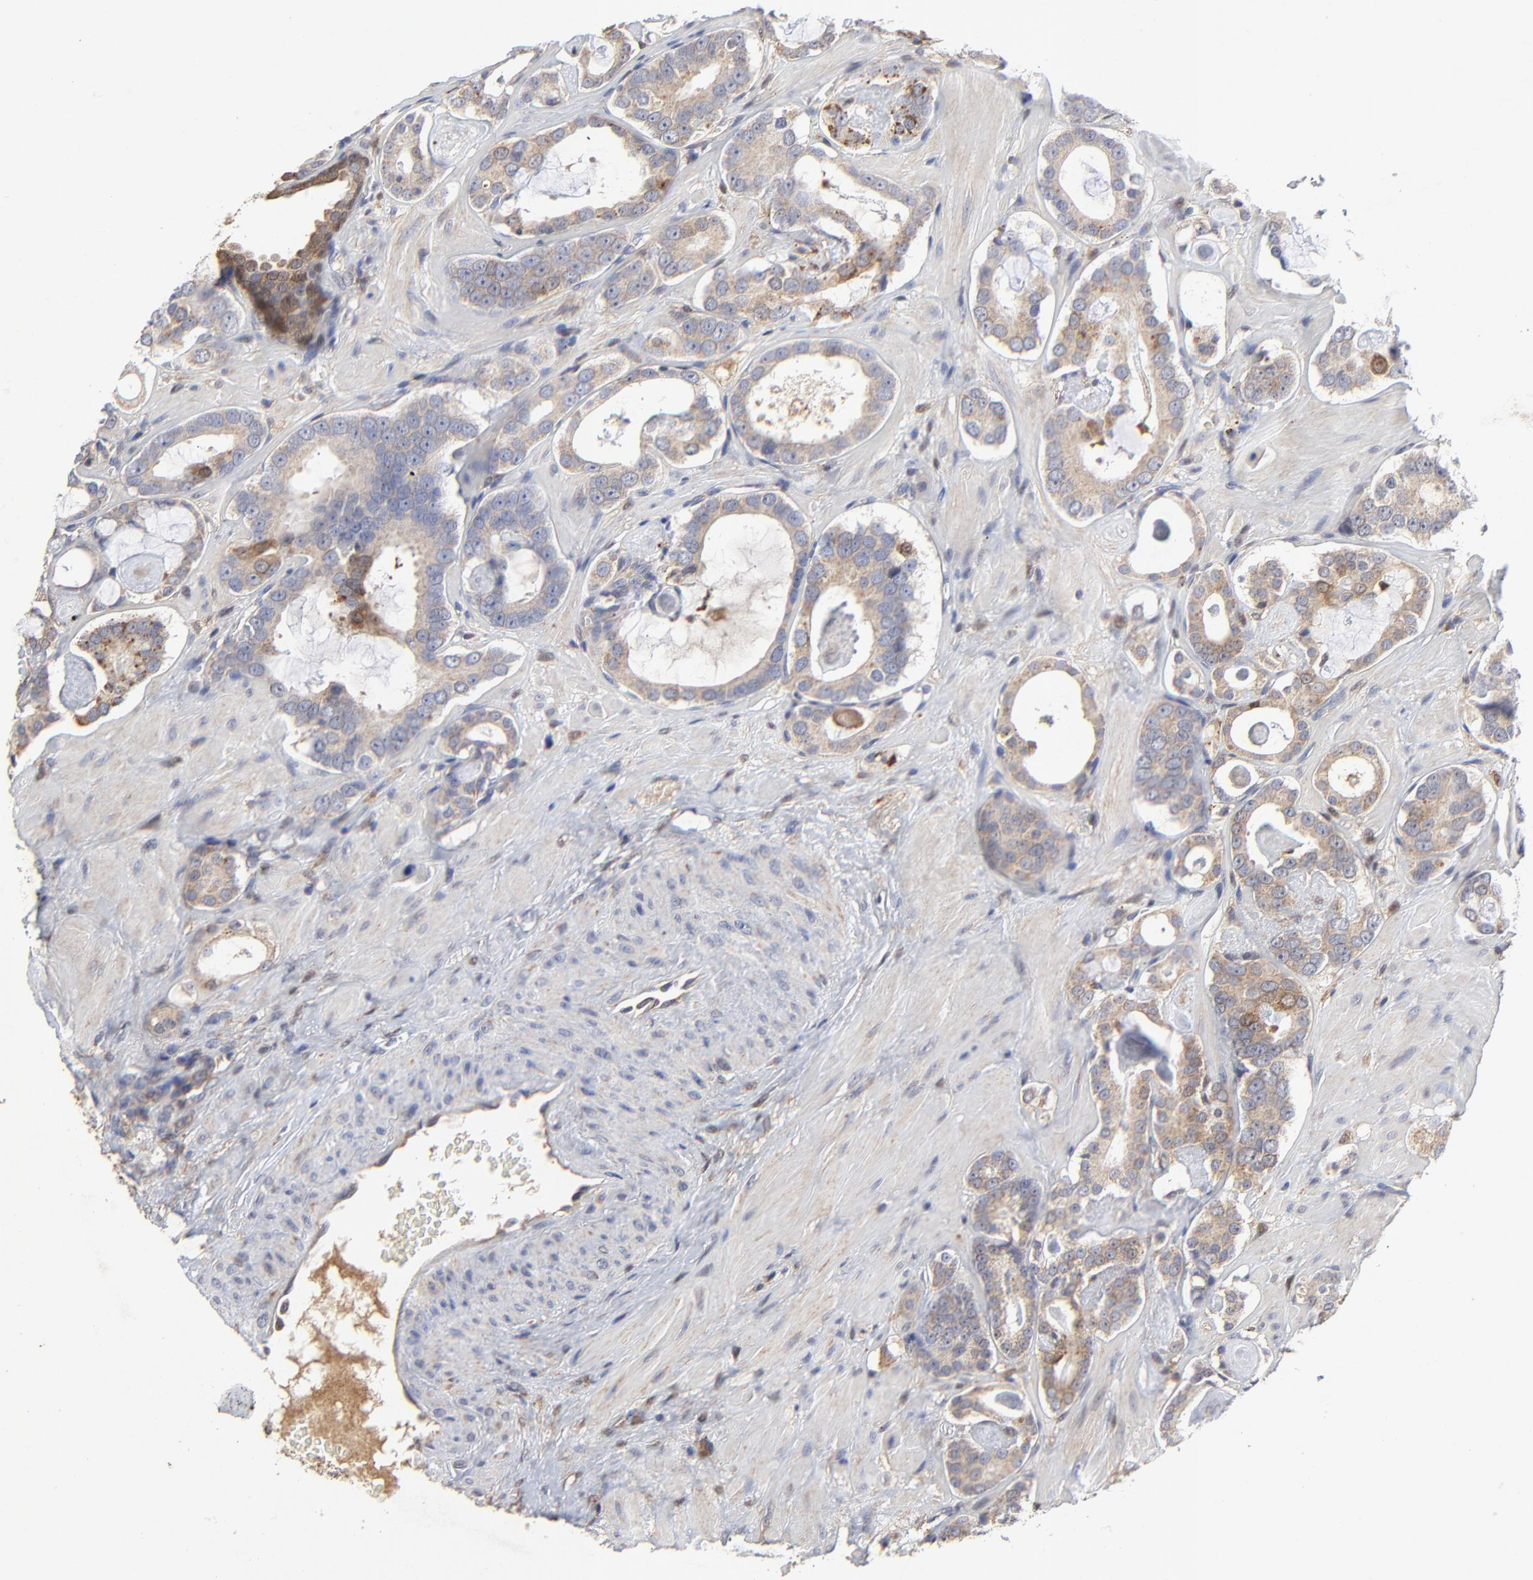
{"staining": {"intensity": "moderate", "quantity": ">75%", "location": "cytoplasmic/membranous"}, "tissue": "prostate cancer", "cell_type": "Tumor cells", "image_type": "cancer", "snomed": [{"axis": "morphology", "description": "Adenocarcinoma, Low grade"}, {"axis": "topography", "description": "Prostate"}], "caption": "Protein analysis of prostate adenocarcinoma (low-grade) tissue exhibits moderate cytoplasmic/membranous expression in about >75% of tumor cells.", "gene": "LGALS3", "patient": {"sex": "male", "age": 57}}